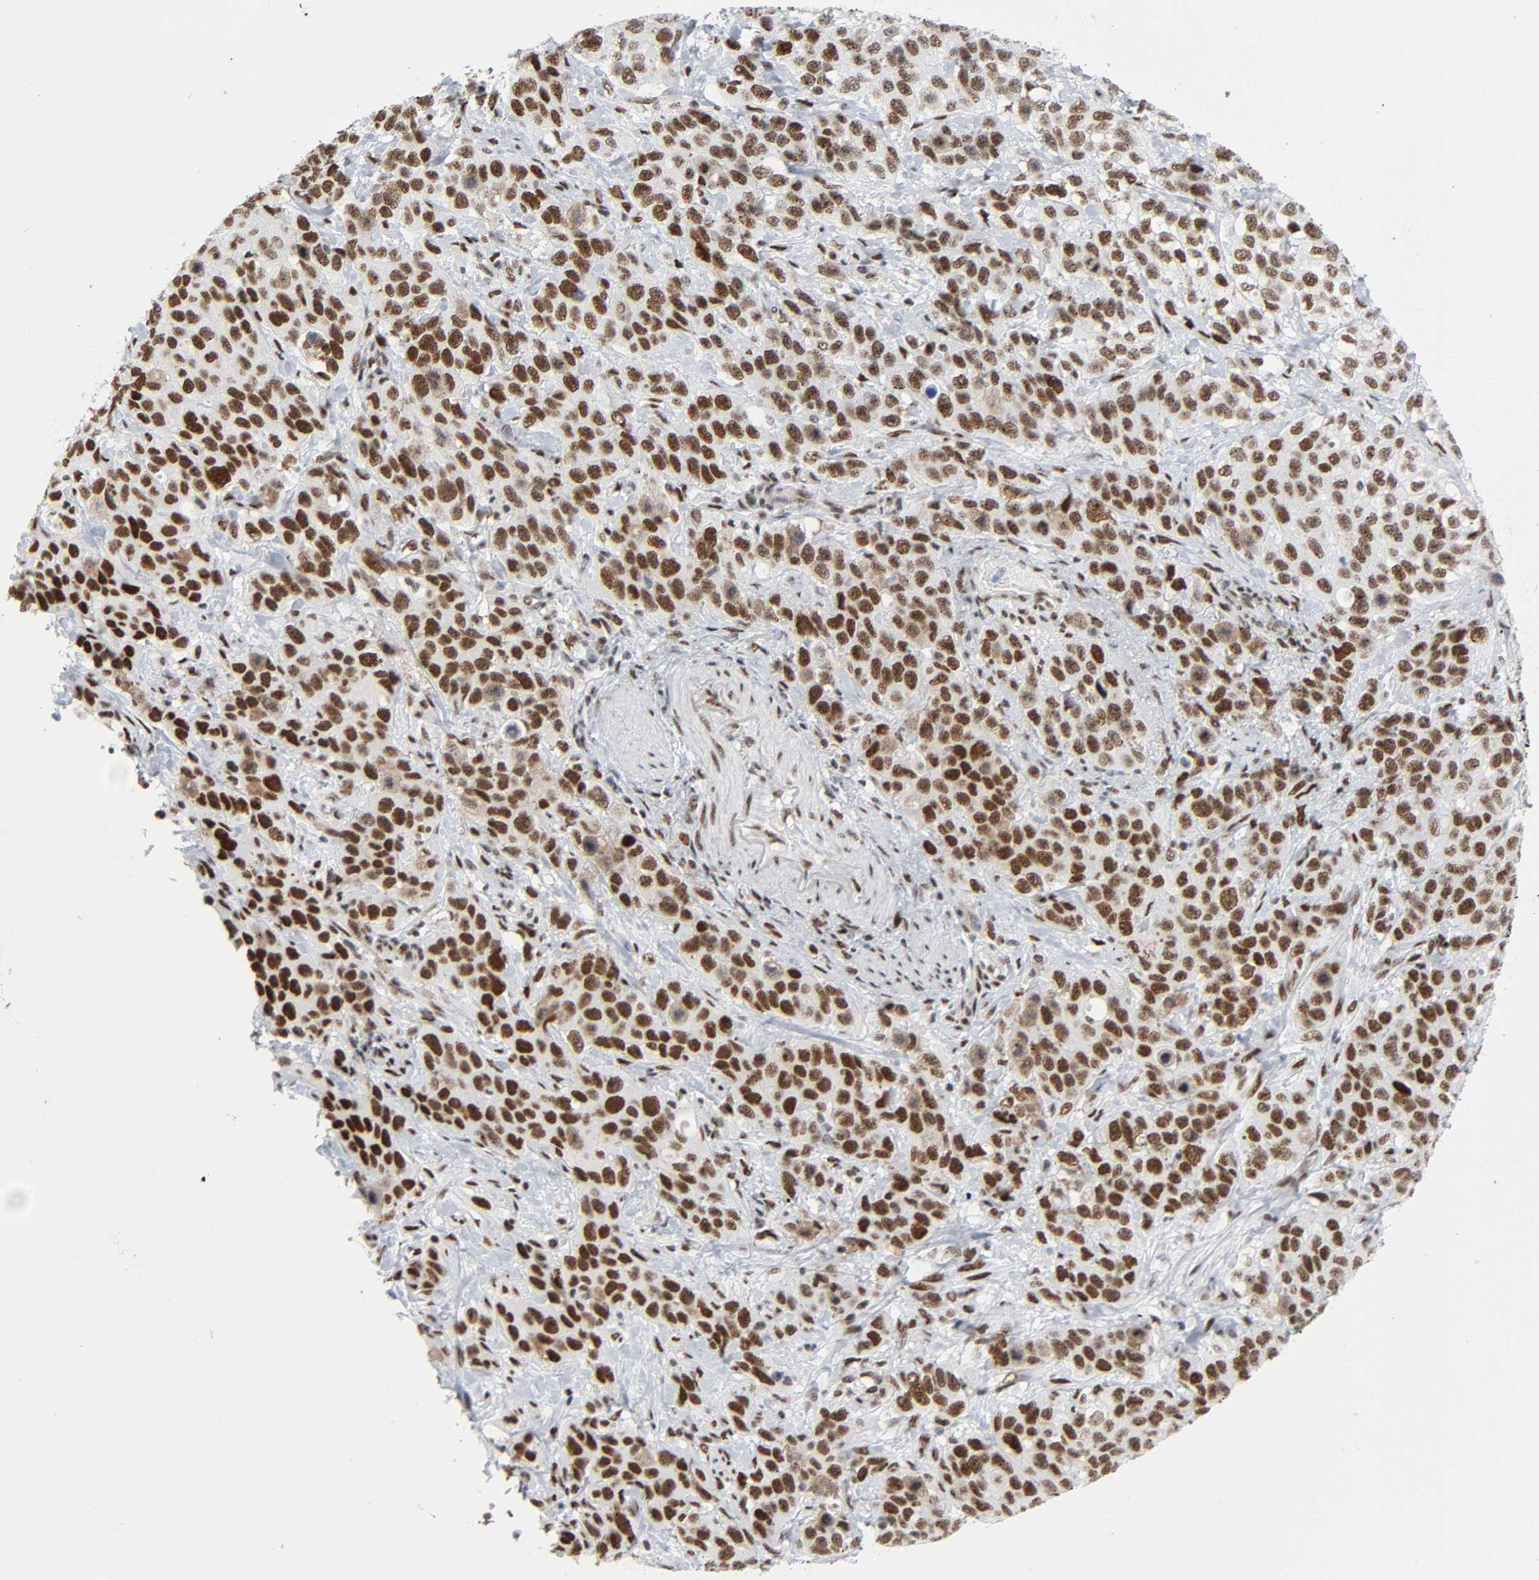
{"staining": {"intensity": "moderate", "quantity": ">75%", "location": "nuclear"}, "tissue": "stomach cancer", "cell_type": "Tumor cells", "image_type": "cancer", "snomed": [{"axis": "morphology", "description": "Normal tissue, NOS"}, {"axis": "morphology", "description": "Adenocarcinoma, NOS"}, {"axis": "topography", "description": "Stomach"}], "caption": "Moderate nuclear protein staining is appreciated in approximately >75% of tumor cells in stomach cancer.", "gene": "HSF1", "patient": {"sex": "male", "age": 48}}